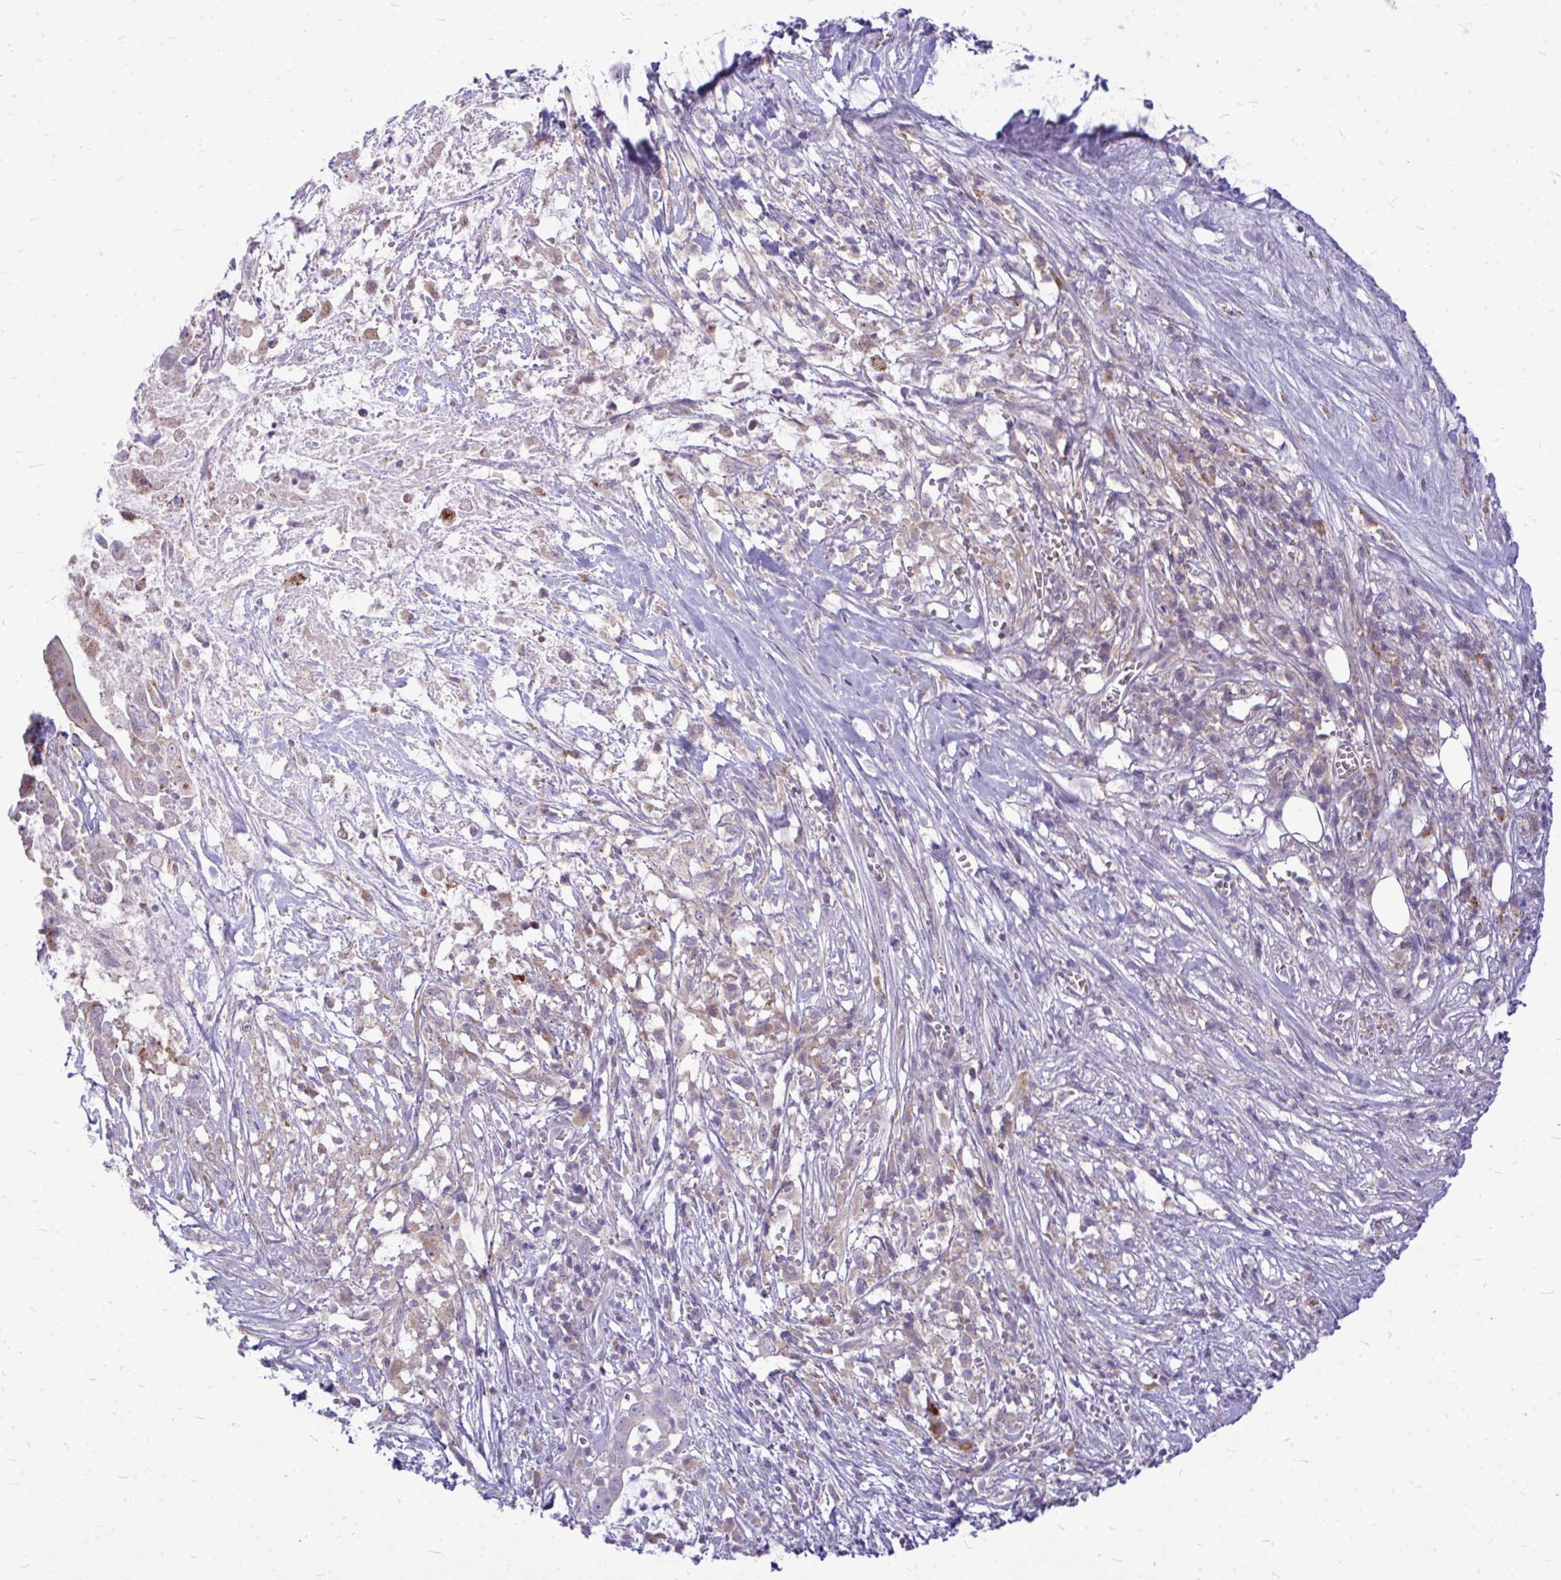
{"staining": {"intensity": "moderate", "quantity": "<25%", "location": "cytoplasmic/membranous"}, "tissue": "pancreatic cancer", "cell_type": "Tumor cells", "image_type": "cancer", "snomed": [{"axis": "morphology", "description": "Adenocarcinoma, NOS"}, {"axis": "topography", "description": "Pancreas"}], "caption": "Protein staining of pancreatic cancer (adenocarcinoma) tissue reveals moderate cytoplasmic/membranous positivity in about <25% of tumor cells. (Stains: DAB (3,3'-diaminobenzidine) in brown, nuclei in blue, Microscopy: brightfield microscopy at high magnification).", "gene": "ZSCAN25", "patient": {"sex": "male", "age": 61}}